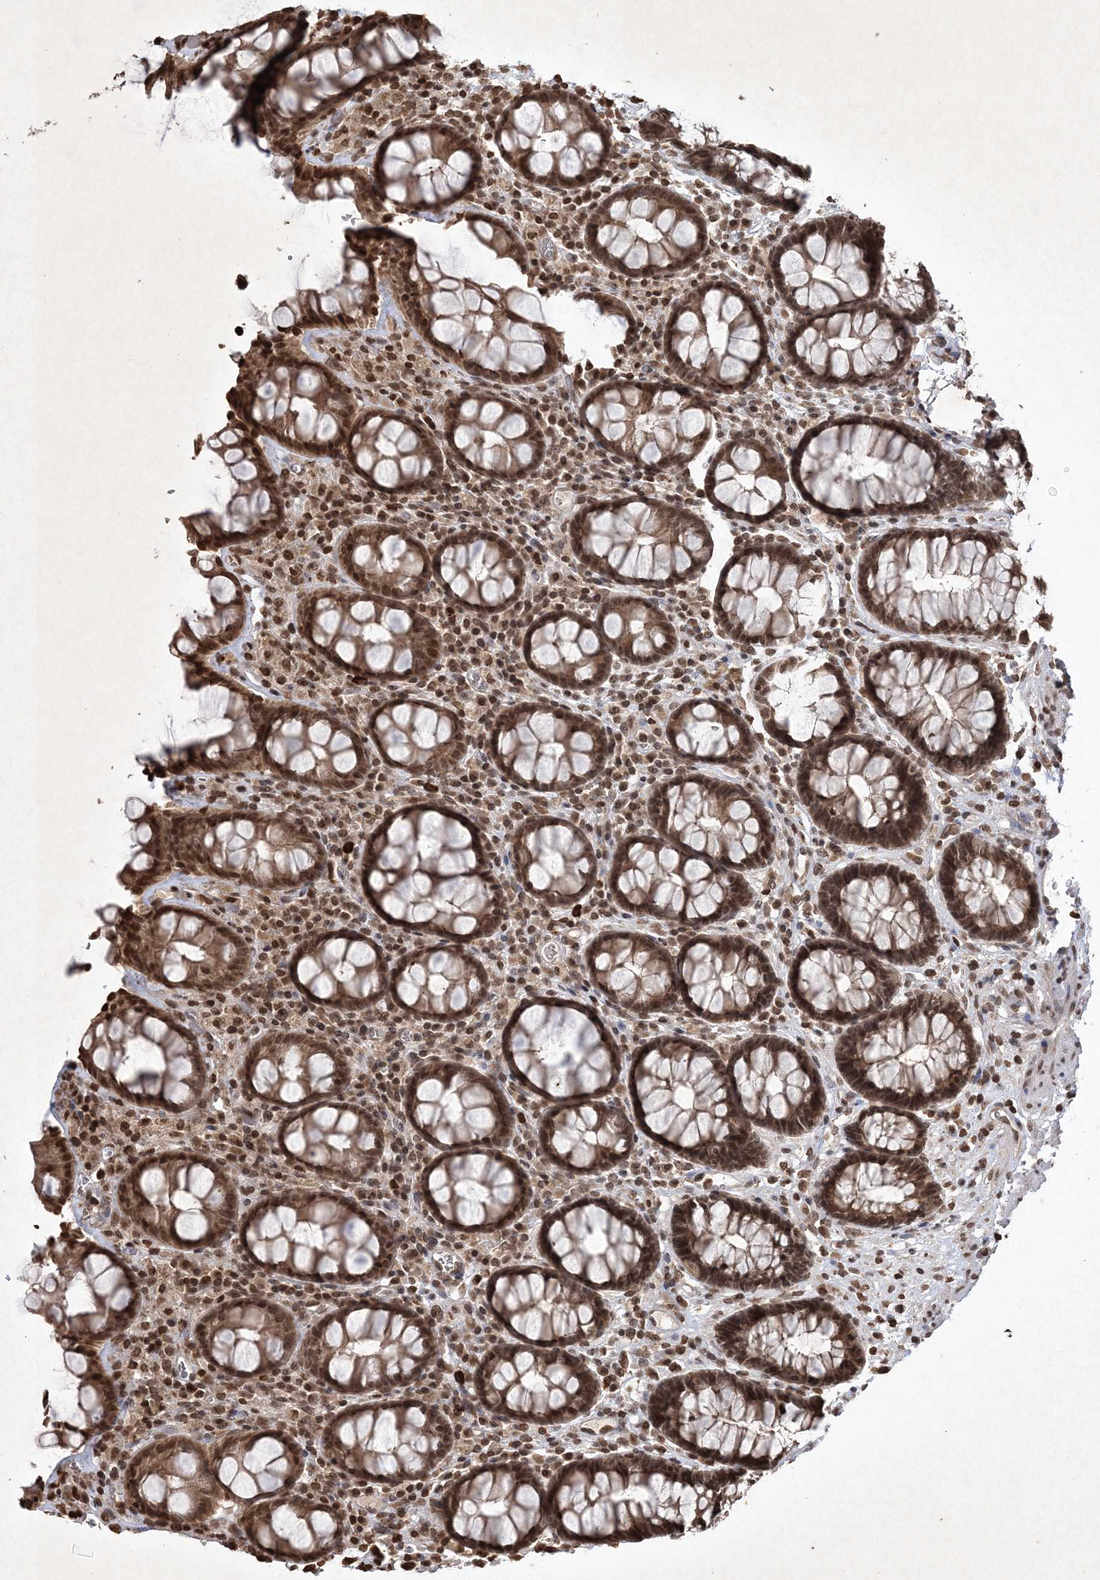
{"staining": {"intensity": "moderate", "quantity": ">75%", "location": "cytoplasmic/membranous,nuclear"}, "tissue": "rectum", "cell_type": "Glandular cells", "image_type": "normal", "snomed": [{"axis": "morphology", "description": "Normal tissue, NOS"}, {"axis": "topography", "description": "Rectum"}], "caption": "Brown immunohistochemical staining in benign rectum displays moderate cytoplasmic/membranous,nuclear staining in approximately >75% of glandular cells.", "gene": "NEDD9", "patient": {"sex": "male", "age": 64}}